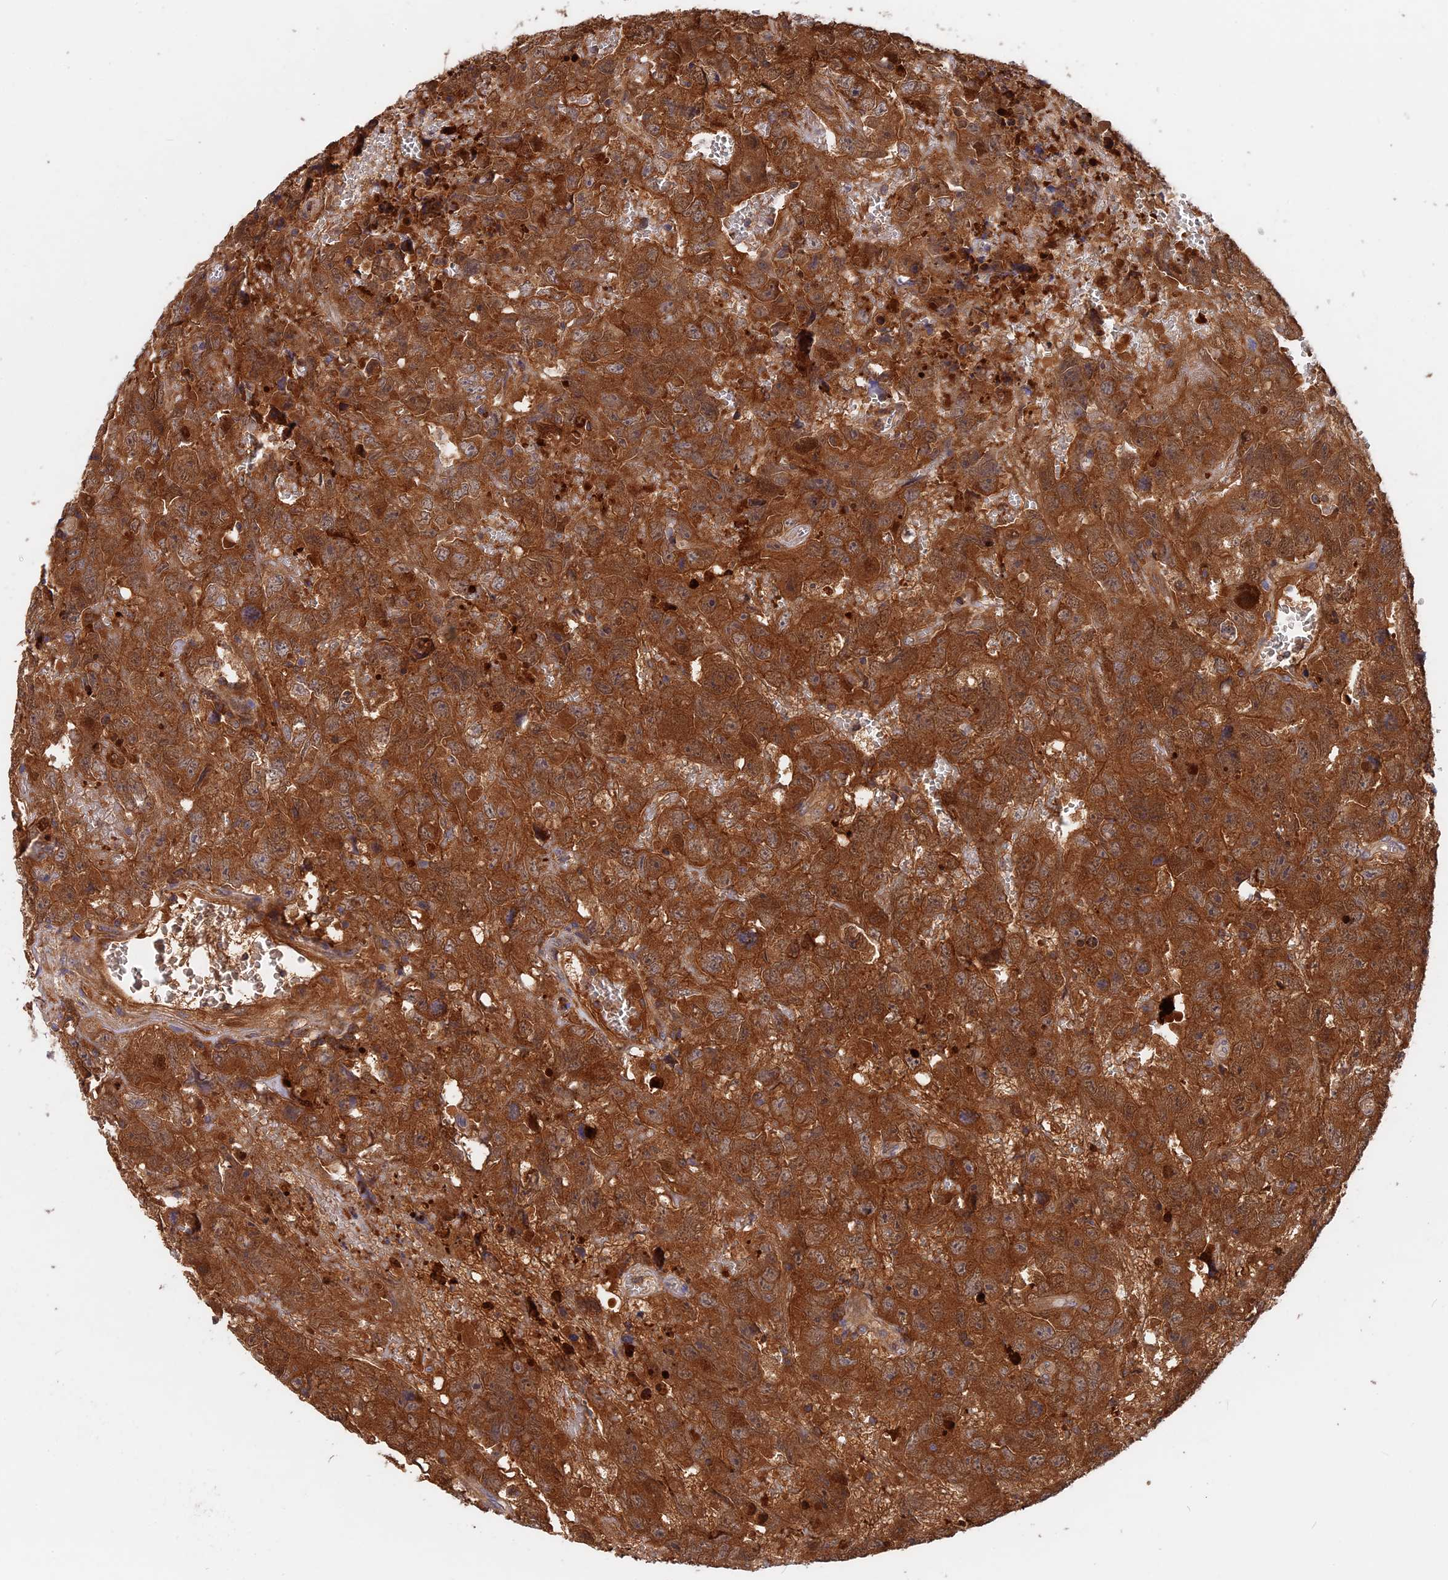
{"staining": {"intensity": "strong", "quantity": ">75%", "location": "cytoplasmic/membranous"}, "tissue": "testis cancer", "cell_type": "Tumor cells", "image_type": "cancer", "snomed": [{"axis": "morphology", "description": "Carcinoma, Embryonal, NOS"}, {"axis": "topography", "description": "Testis"}], "caption": "Immunohistochemical staining of testis embryonal carcinoma demonstrates high levels of strong cytoplasmic/membranous positivity in approximately >75% of tumor cells.", "gene": "BLVRA", "patient": {"sex": "male", "age": 45}}